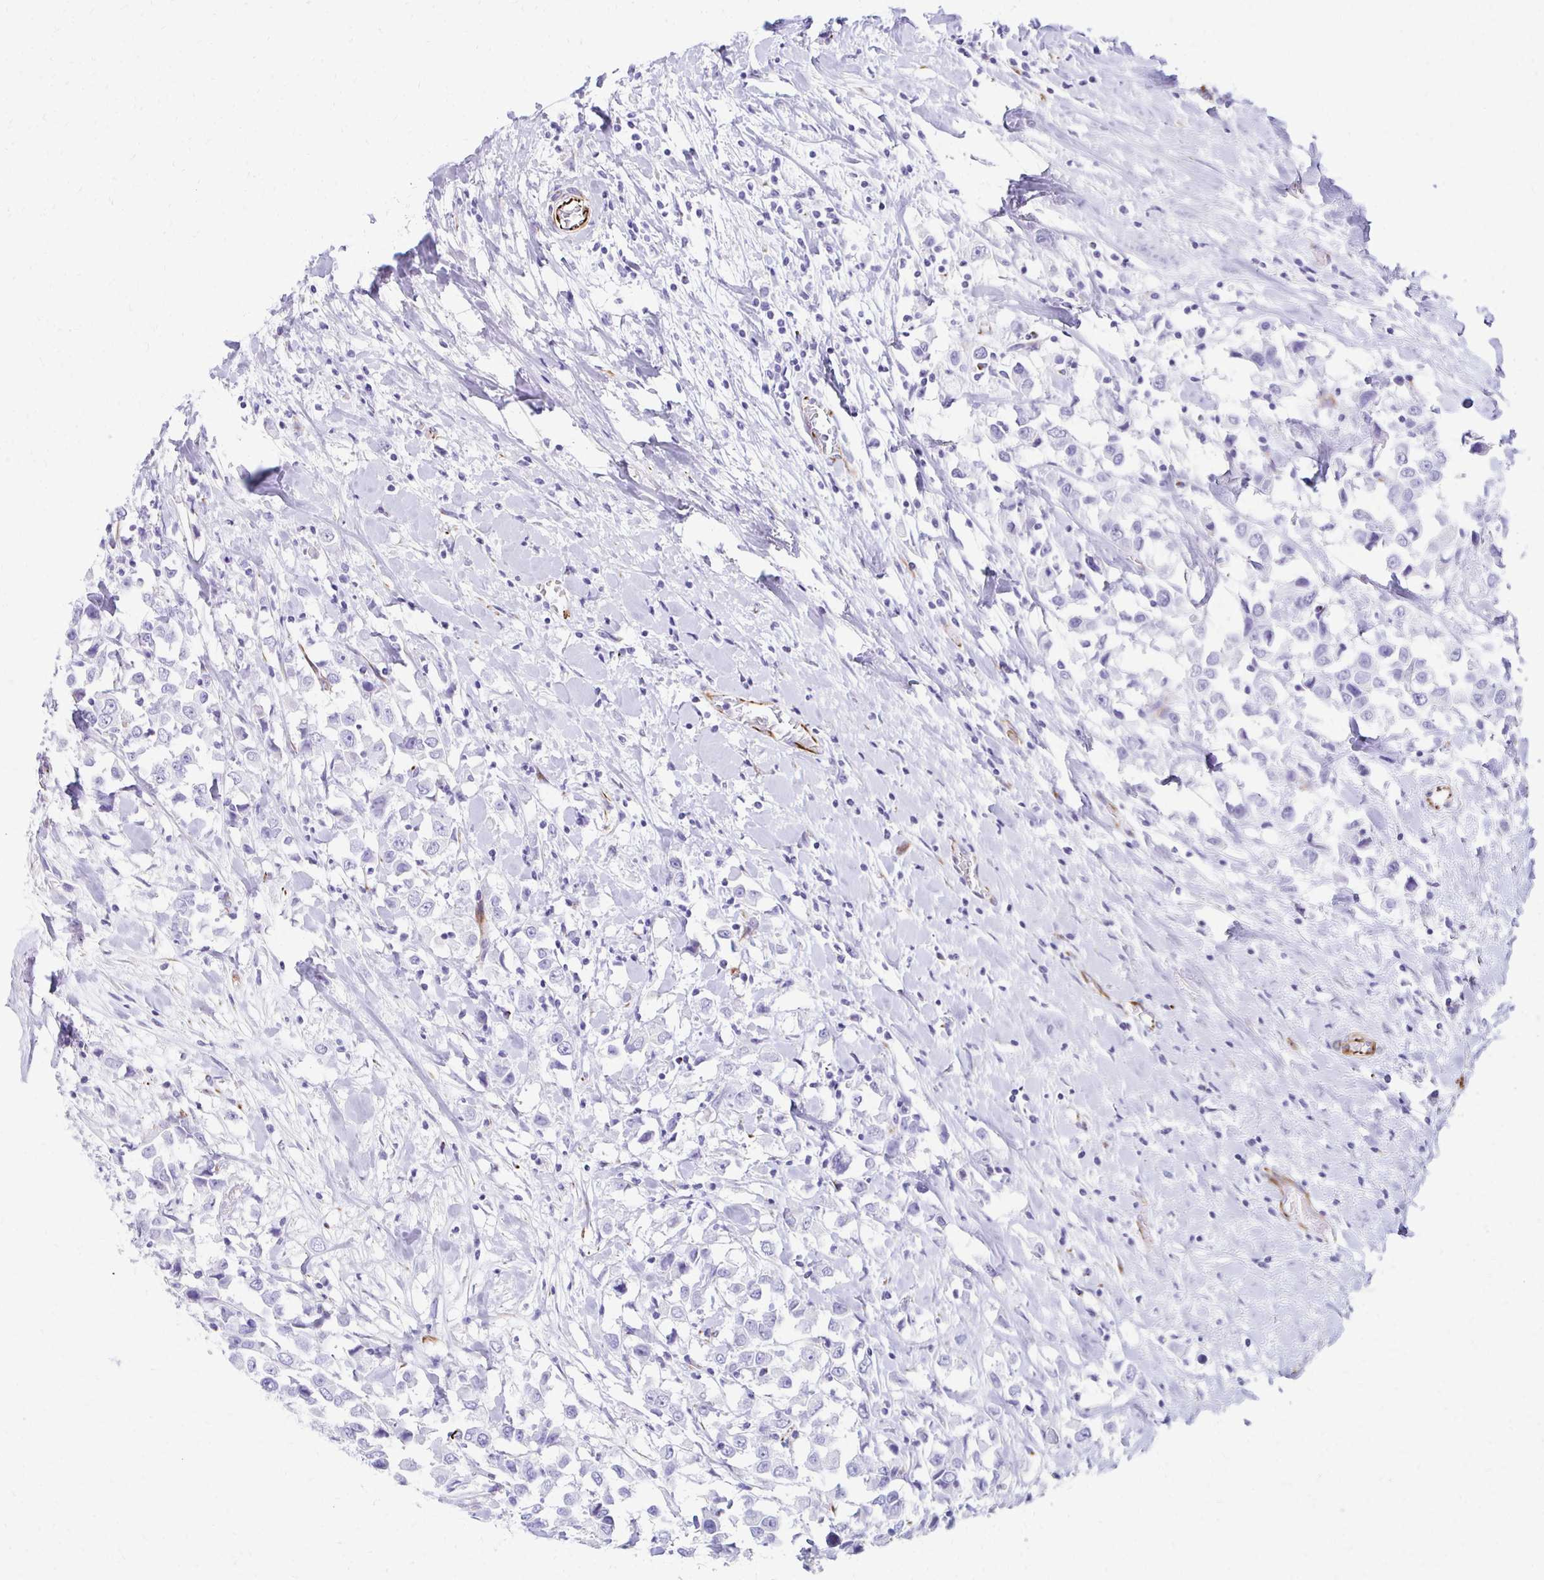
{"staining": {"intensity": "negative", "quantity": "none", "location": "none"}, "tissue": "breast cancer", "cell_type": "Tumor cells", "image_type": "cancer", "snomed": [{"axis": "morphology", "description": "Duct carcinoma"}, {"axis": "topography", "description": "Breast"}], "caption": "High magnification brightfield microscopy of breast cancer stained with DAB (brown) and counterstained with hematoxylin (blue): tumor cells show no significant expression.", "gene": "TMEM54", "patient": {"sex": "female", "age": 61}}